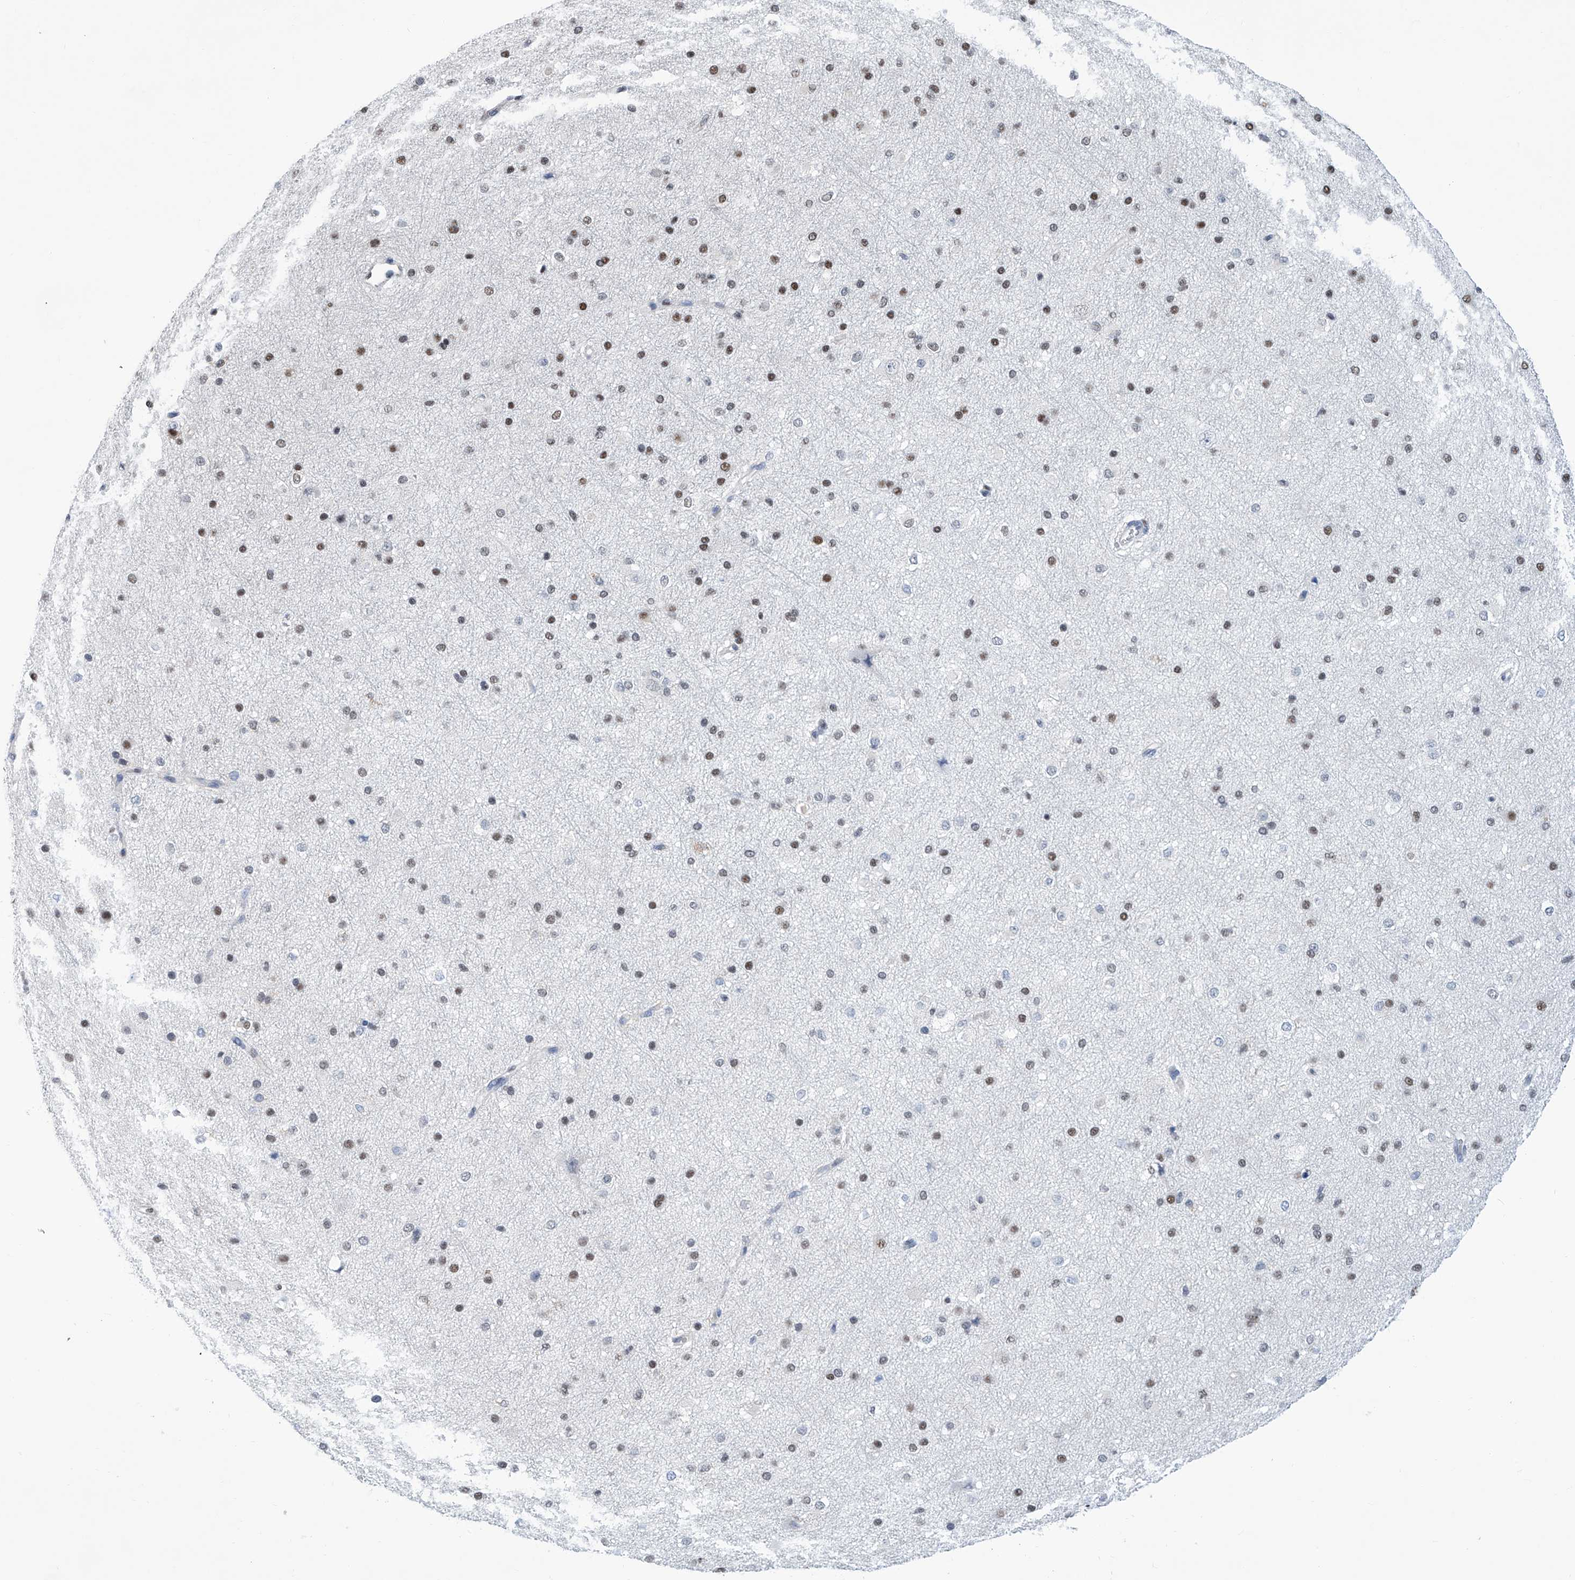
{"staining": {"intensity": "negative", "quantity": "none", "location": "none"}, "tissue": "cerebral cortex", "cell_type": "Endothelial cells", "image_type": "normal", "snomed": [{"axis": "morphology", "description": "Normal tissue, NOS"}, {"axis": "morphology", "description": "Developmental malformation"}, {"axis": "topography", "description": "Cerebral cortex"}], "caption": "An immunohistochemistry (IHC) histopathology image of benign cerebral cortex is shown. There is no staining in endothelial cells of cerebral cortex. The staining is performed using DAB (3,3'-diaminobenzidine) brown chromogen with nuclei counter-stained in using hematoxylin.", "gene": "SREBF2", "patient": {"sex": "female", "age": 30}}